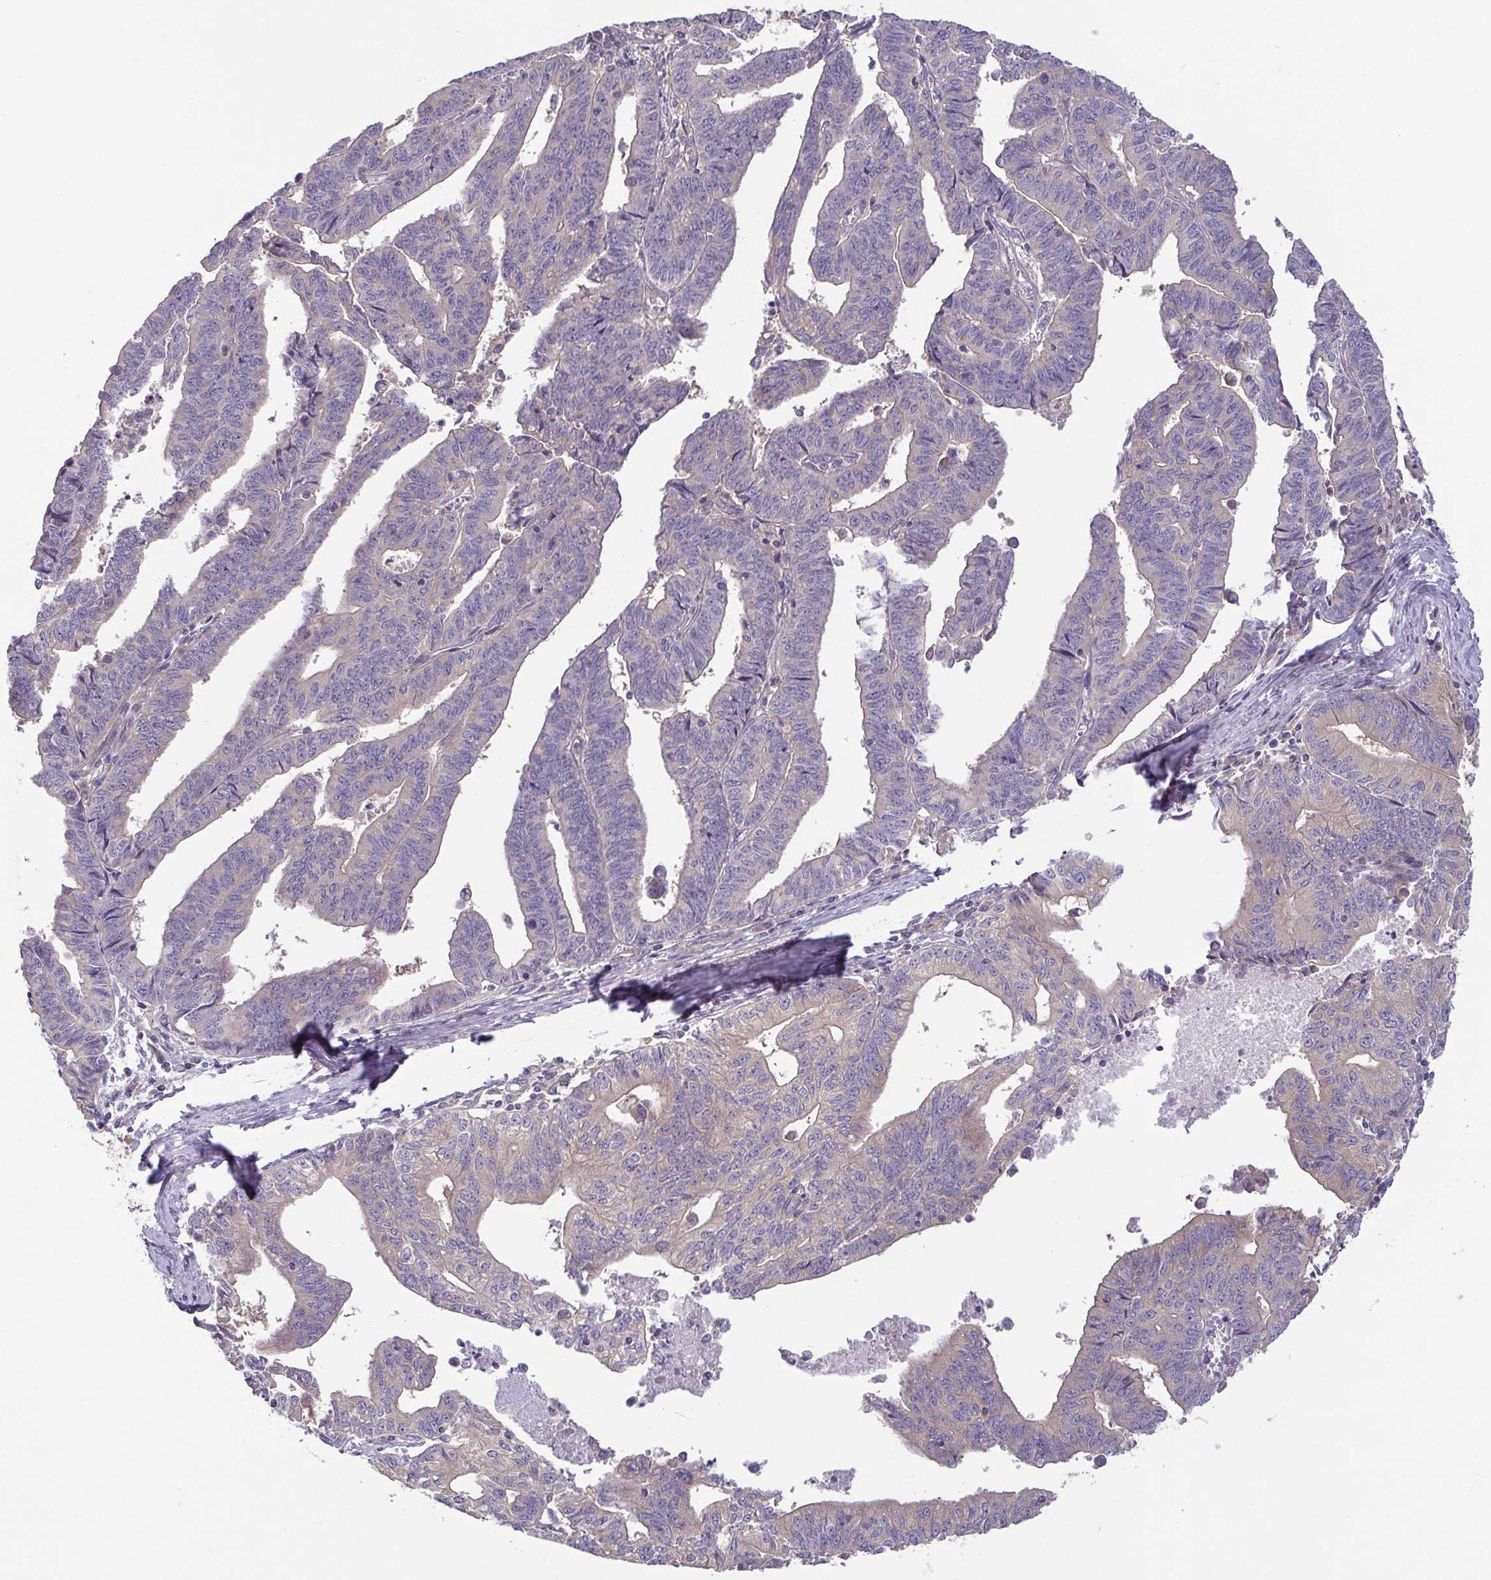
{"staining": {"intensity": "weak", "quantity": "<25%", "location": "cytoplasmic/membranous"}, "tissue": "endometrial cancer", "cell_type": "Tumor cells", "image_type": "cancer", "snomed": [{"axis": "morphology", "description": "Adenocarcinoma, NOS"}, {"axis": "topography", "description": "Endometrium"}], "caption": "This is a histopathology image of IHC staining of endometrial cancer, which shows no staining in tumor cells. (DAB immunohistochemistry (IHC) with hematoxylin counter stain).", "gene": "LMF2", "patient": {"sex": "female", "age": 65}}